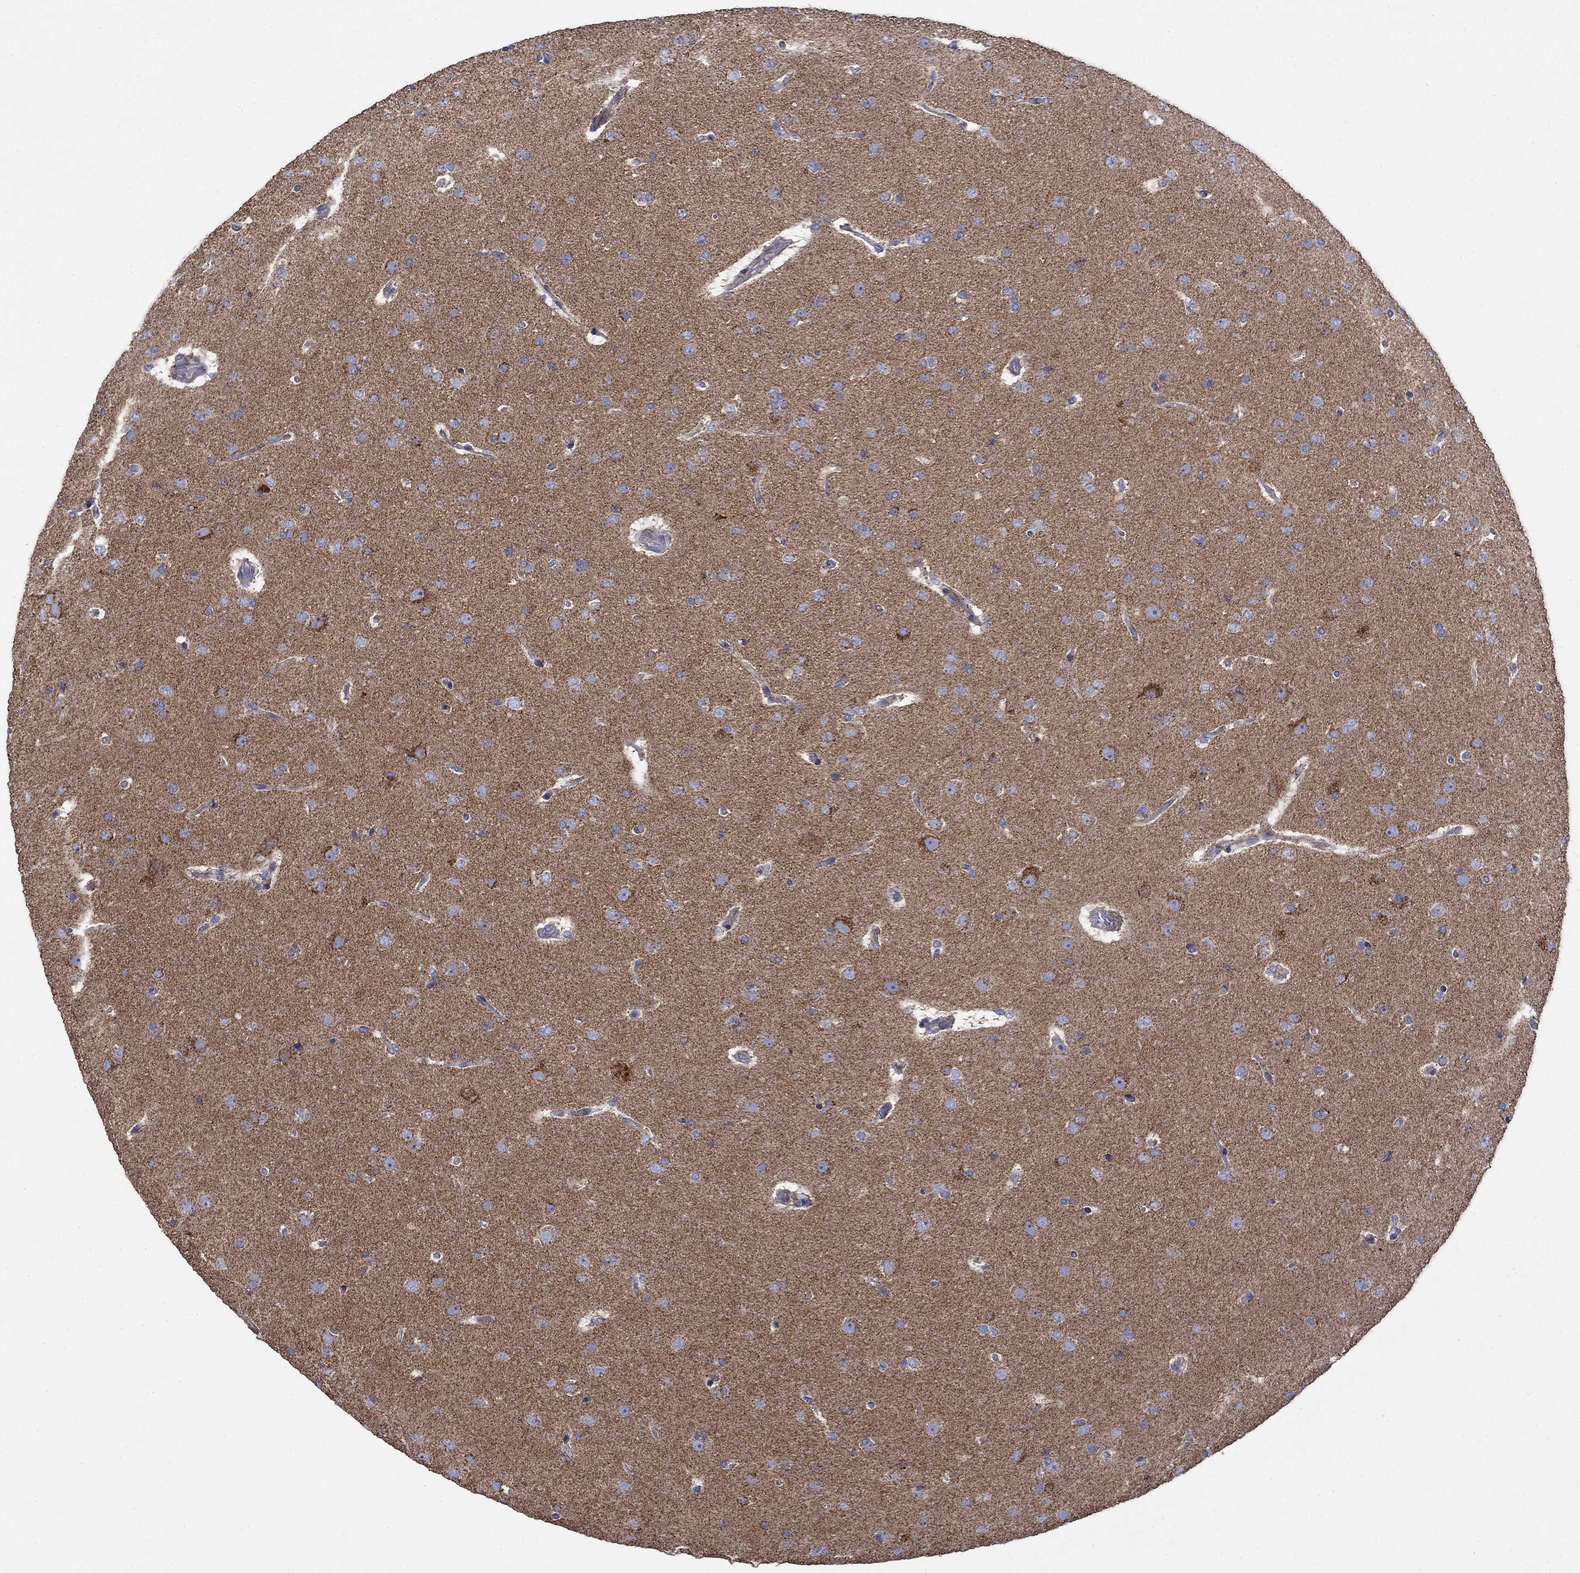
{"staining": {"intensity": "strong", "quantity": "<25%", "location": "cytoplasmic/membranous"}, "tissue": "glioma", "cell_type": "Tumor cells", "image_type": "cancer", "snomed": [{"axis": "morphology", "description": "Glioma, malignant, NOS"}, {"axis": "topography", "description": "Cerebral cortex"}], "caption": "Tumor cells exhibit medium levels of strong cytoplasmic/membranous staining in about <25% of cells in glioma.", "gene": "CISD1", "patient": {"sex": "male", "age": 58}}